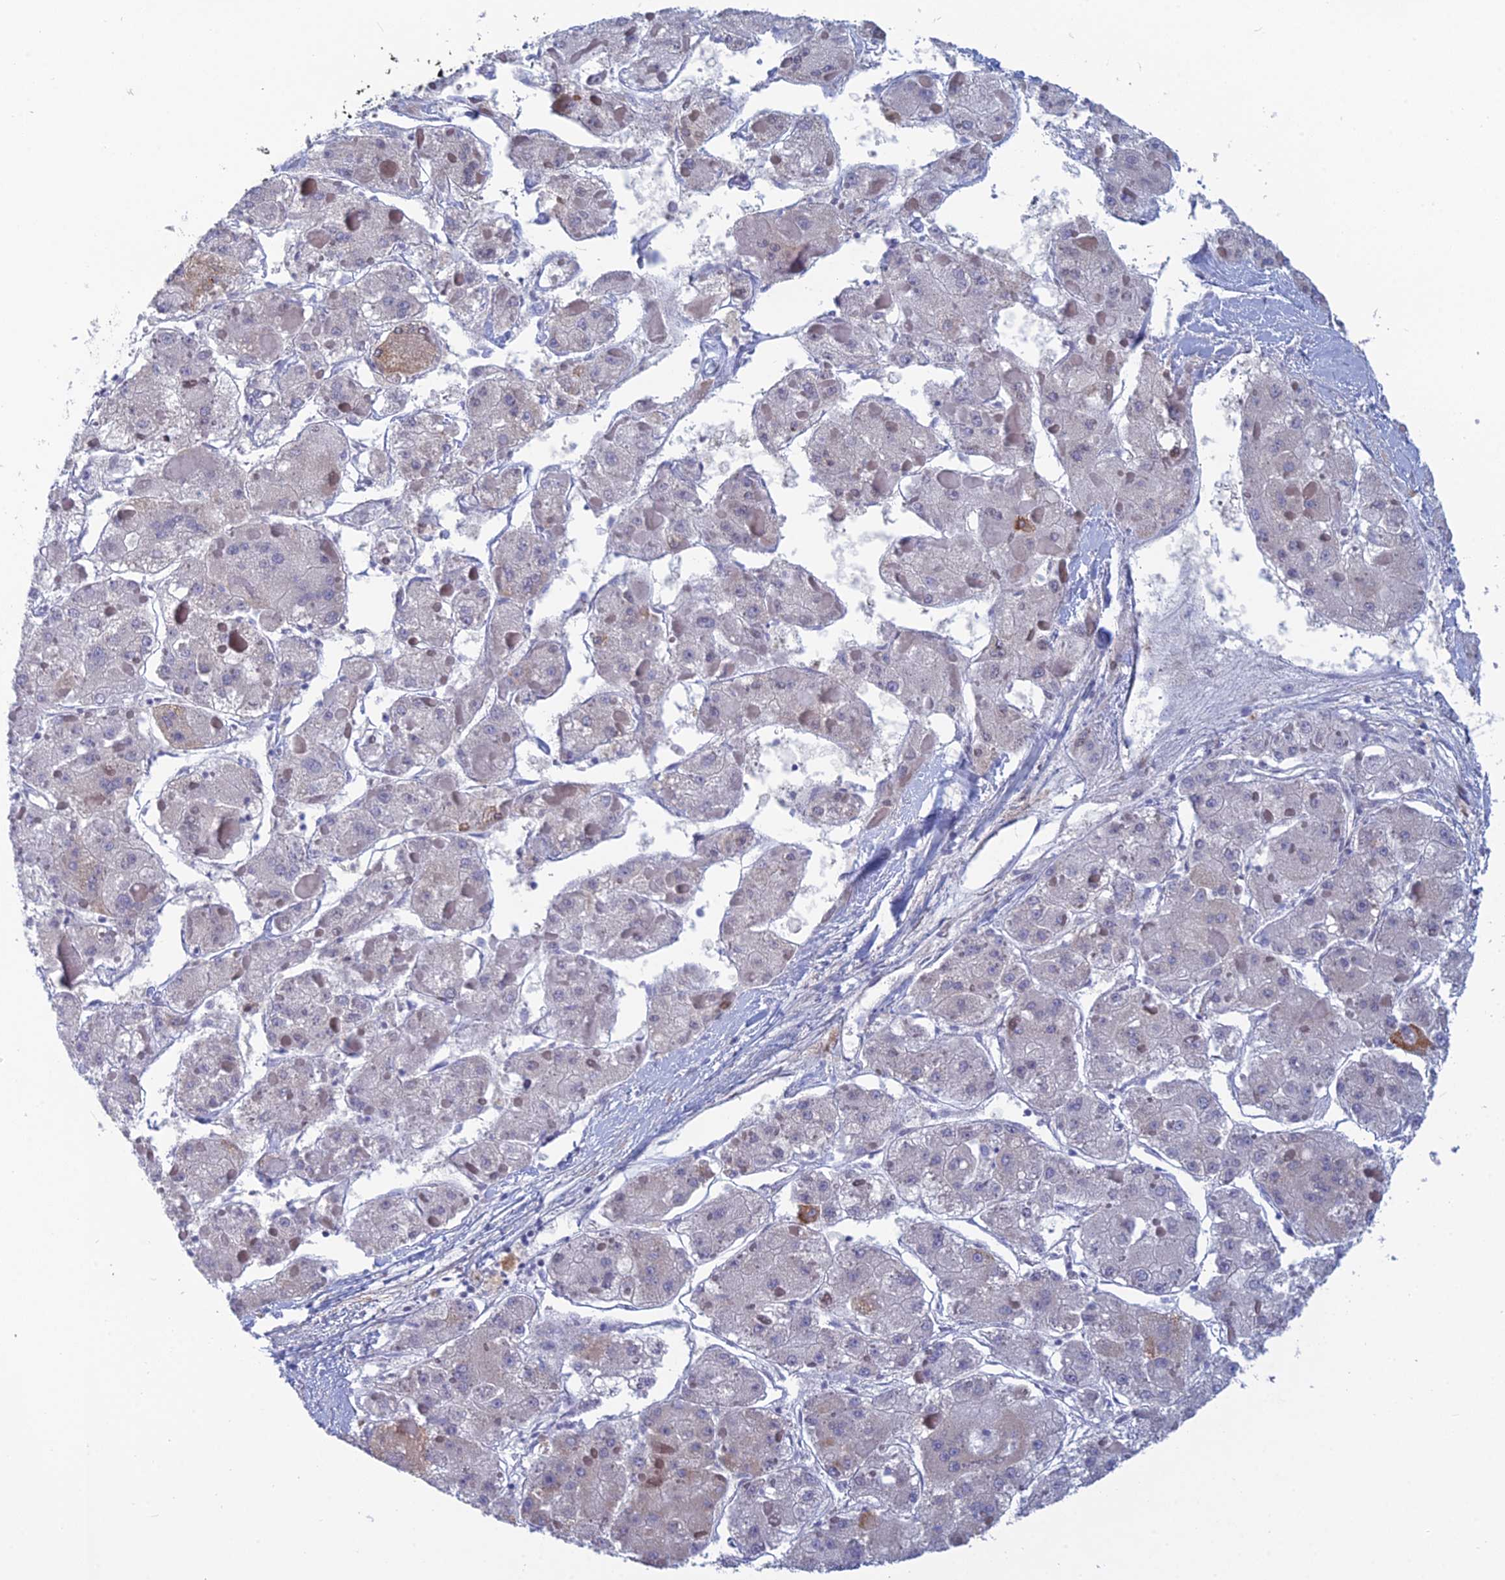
{"staining": {"intensity": "weak", "quantity": "<25%", "location": "cytoplasmic/membranous"}, "tissue": "liver cancer", "cell_type": "Tumor cells", "image_type": "cancer", "snomed": [{"axis": "morphology", "description": "Carcinoma, Hepatocellular, NOS"}, {"axis": "topography", "description": "Liver"}], "caption": "Immunohistochemistry of liver hepatocellular carcinoma exhibits no staining in tumor cells.", "gene": "SRA1", "patient": {"sex": "female", "age": 73}}